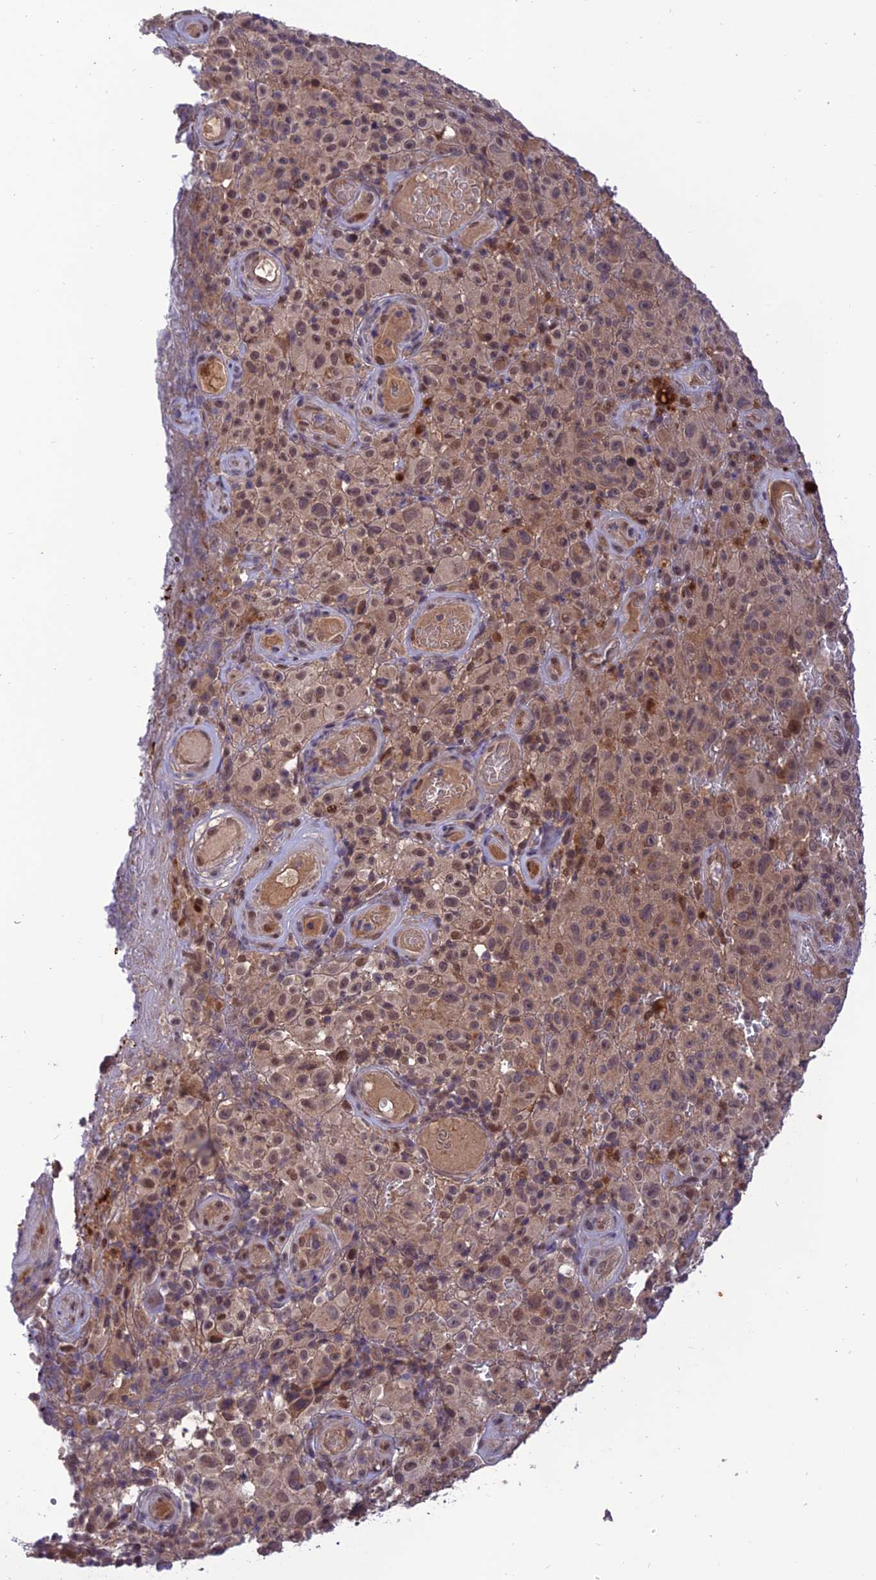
{"staining": {"intensity": "weak", "quantity": "25%-75%", "location": "nuclear"}, "tissue": "melanoma", "cell_type": "Tumor cells", "image_type": "cancer", "snomed": [{"axis": "morphology", "description": "Malignant melanoma, NOS"}, {"axis": "topography", "description": "Skin"}], "caption": "Tumor cells show low levels of weak nuclear expression in about 25%-75% of cells in human melanoma. (Brightfield microscopy of DAB IHC at high magnification).", "gene": "REV1", "patient": {"sex": "female", "age": 82}}